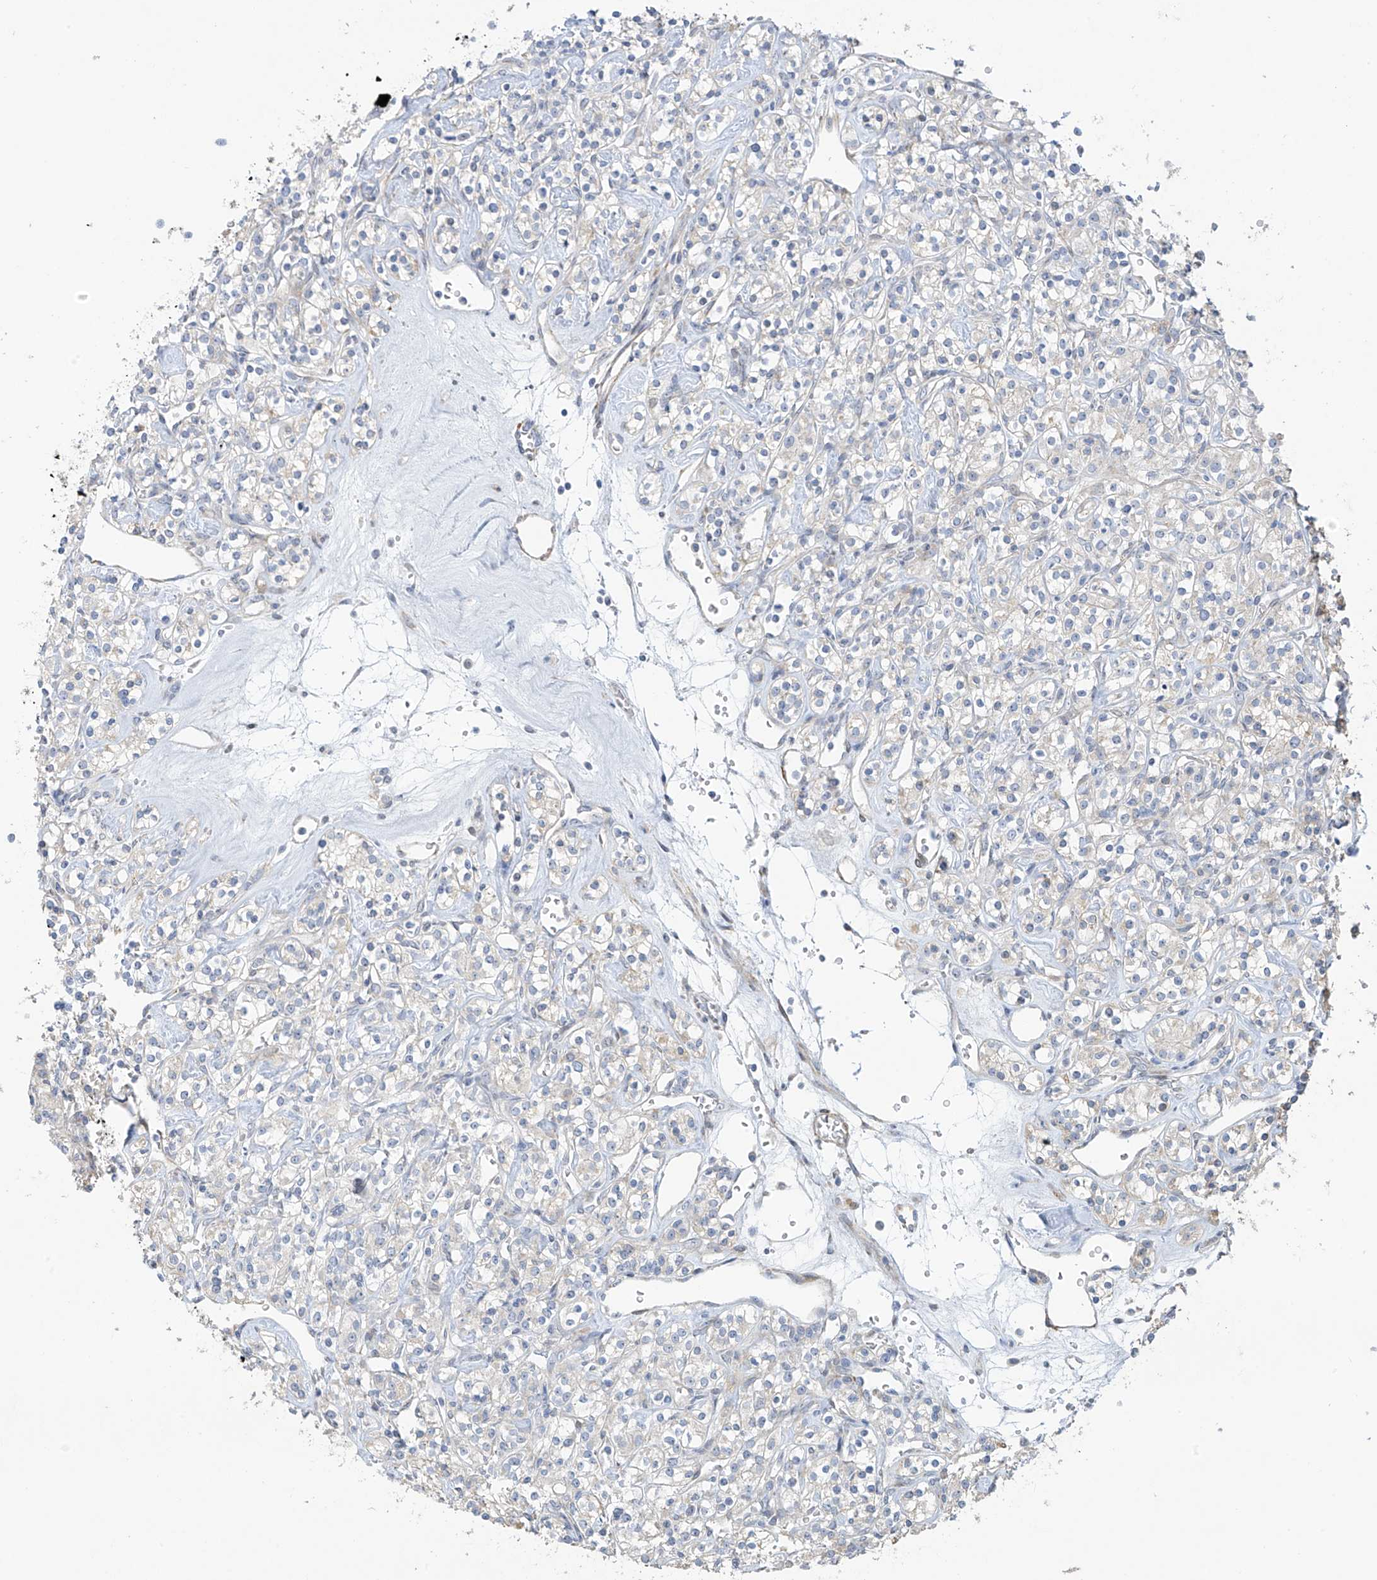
{"staining": {"intensity": "negative", "quantity": "none", "location": "none"}, "tissue": "renal cancer", "cell_type": "Tumor cells", "image_type": "cancer", "snomed": [{"axis": "morphology", "description": "Adenocarcinoma, NOS"}, {"axis": "topography", "description": "Kidney"}], "caption": "High magnification brightfield microscopy of renal cancer stained with DAB (brown) and counterstained with hematoxylin (blue): tumor cells show no significant staining.", "gene": "ZNF641", "patient": {"sex": "male", "age": 77}}